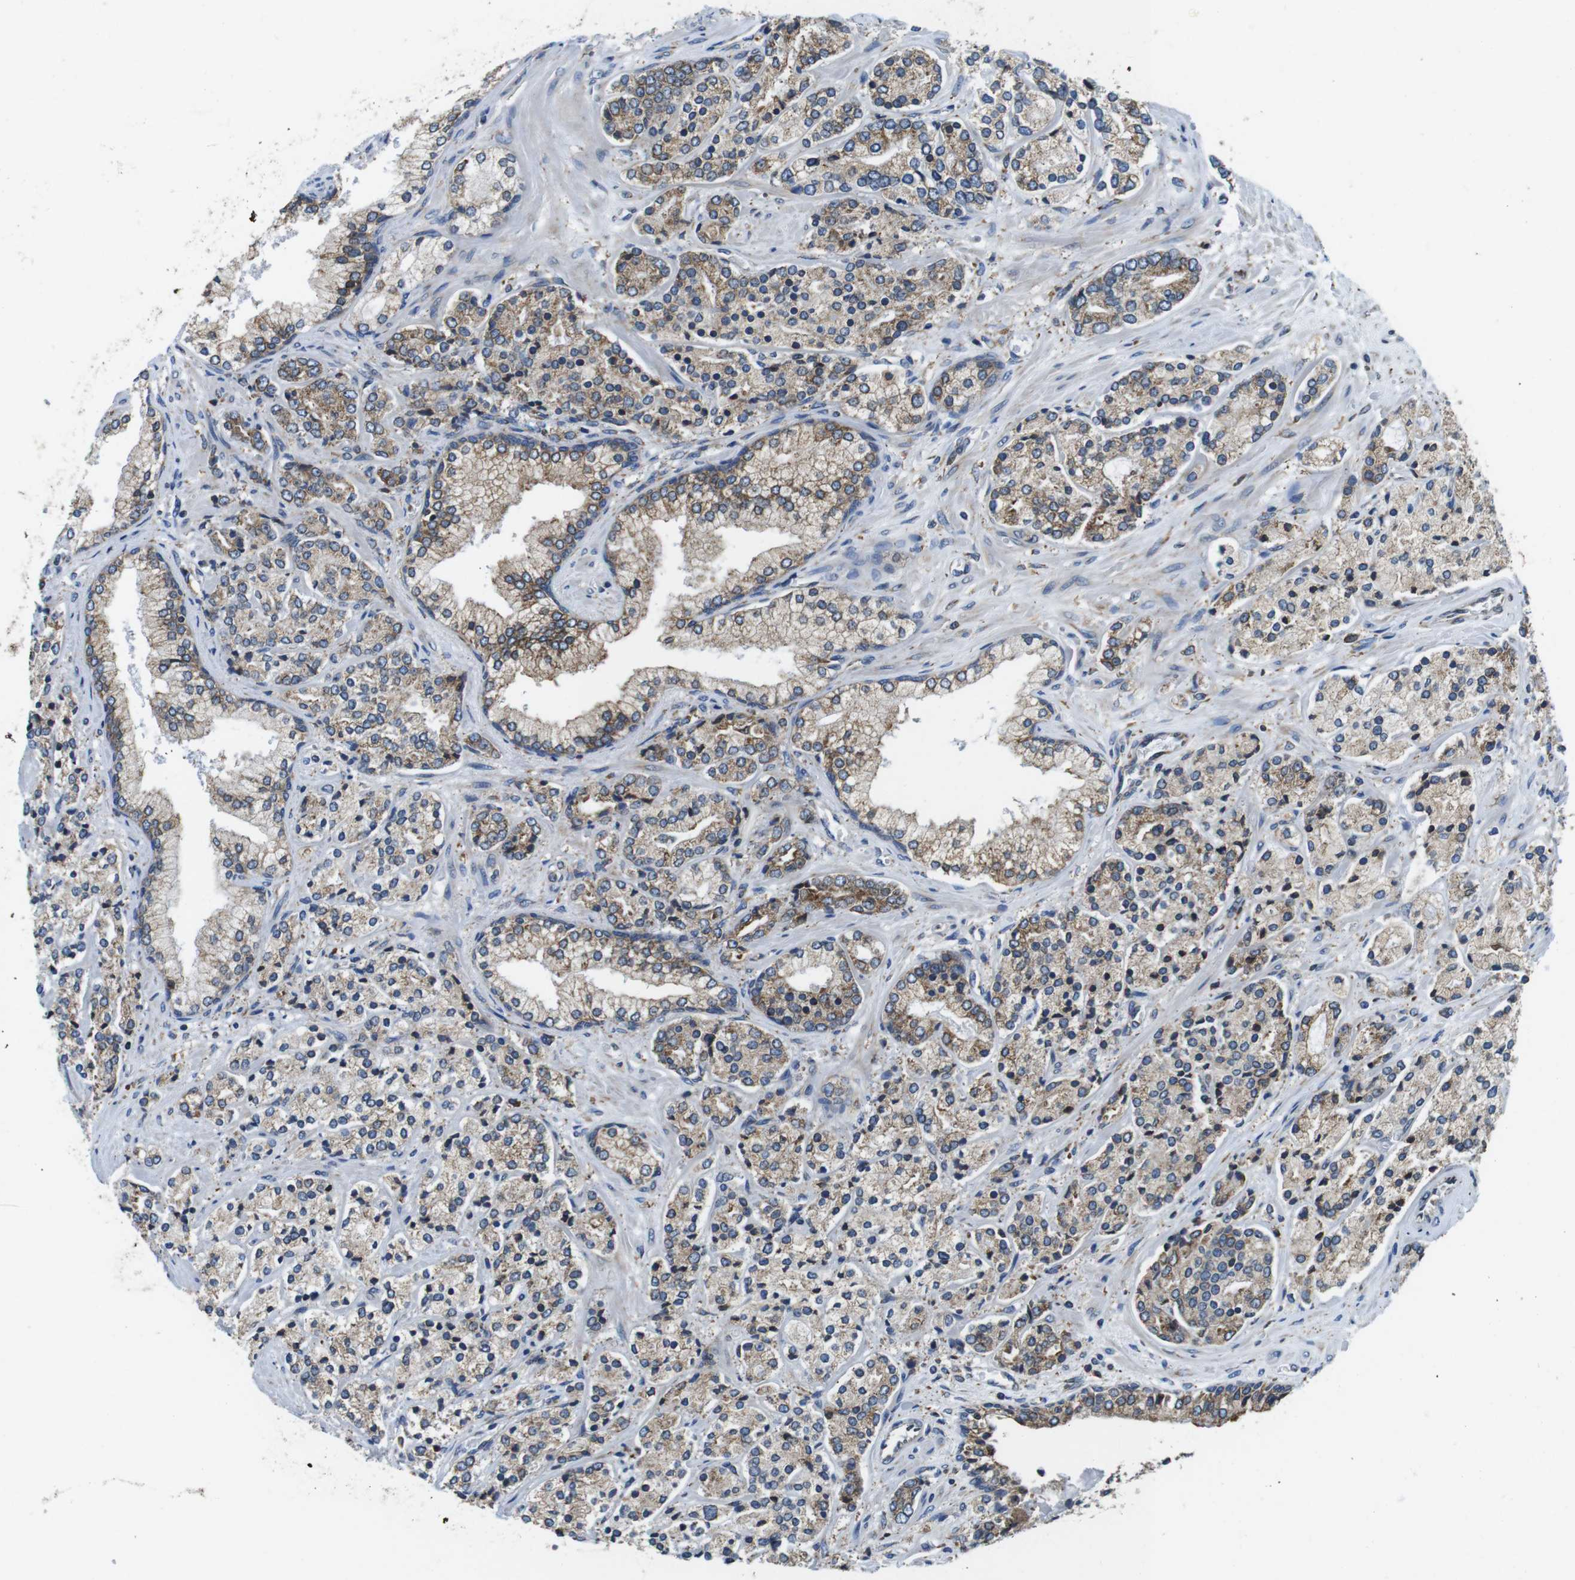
{"staining": {"intensity": "weak", "quantity": ">75%", "location": "cytoplasmic/membranous"}, "tissue": "prostate cancer", "cell_type": "Tumor cells", "image_type": "cancer", "snomed": [{"axis": "morphology", "description": "Adenocarcinoma, High grade"}, {"axis": "topography", "description": "Prostate"}], "caption": "Tumor cells display low levels of weak cytoplasmic/membranous expression in about >75% of cells in prostate cancer. (brown staining indicates protein expression, while blue staining denotes nuclei).", "gene": "UGGT1", "patient": {"sex": "male", "age": 71}}